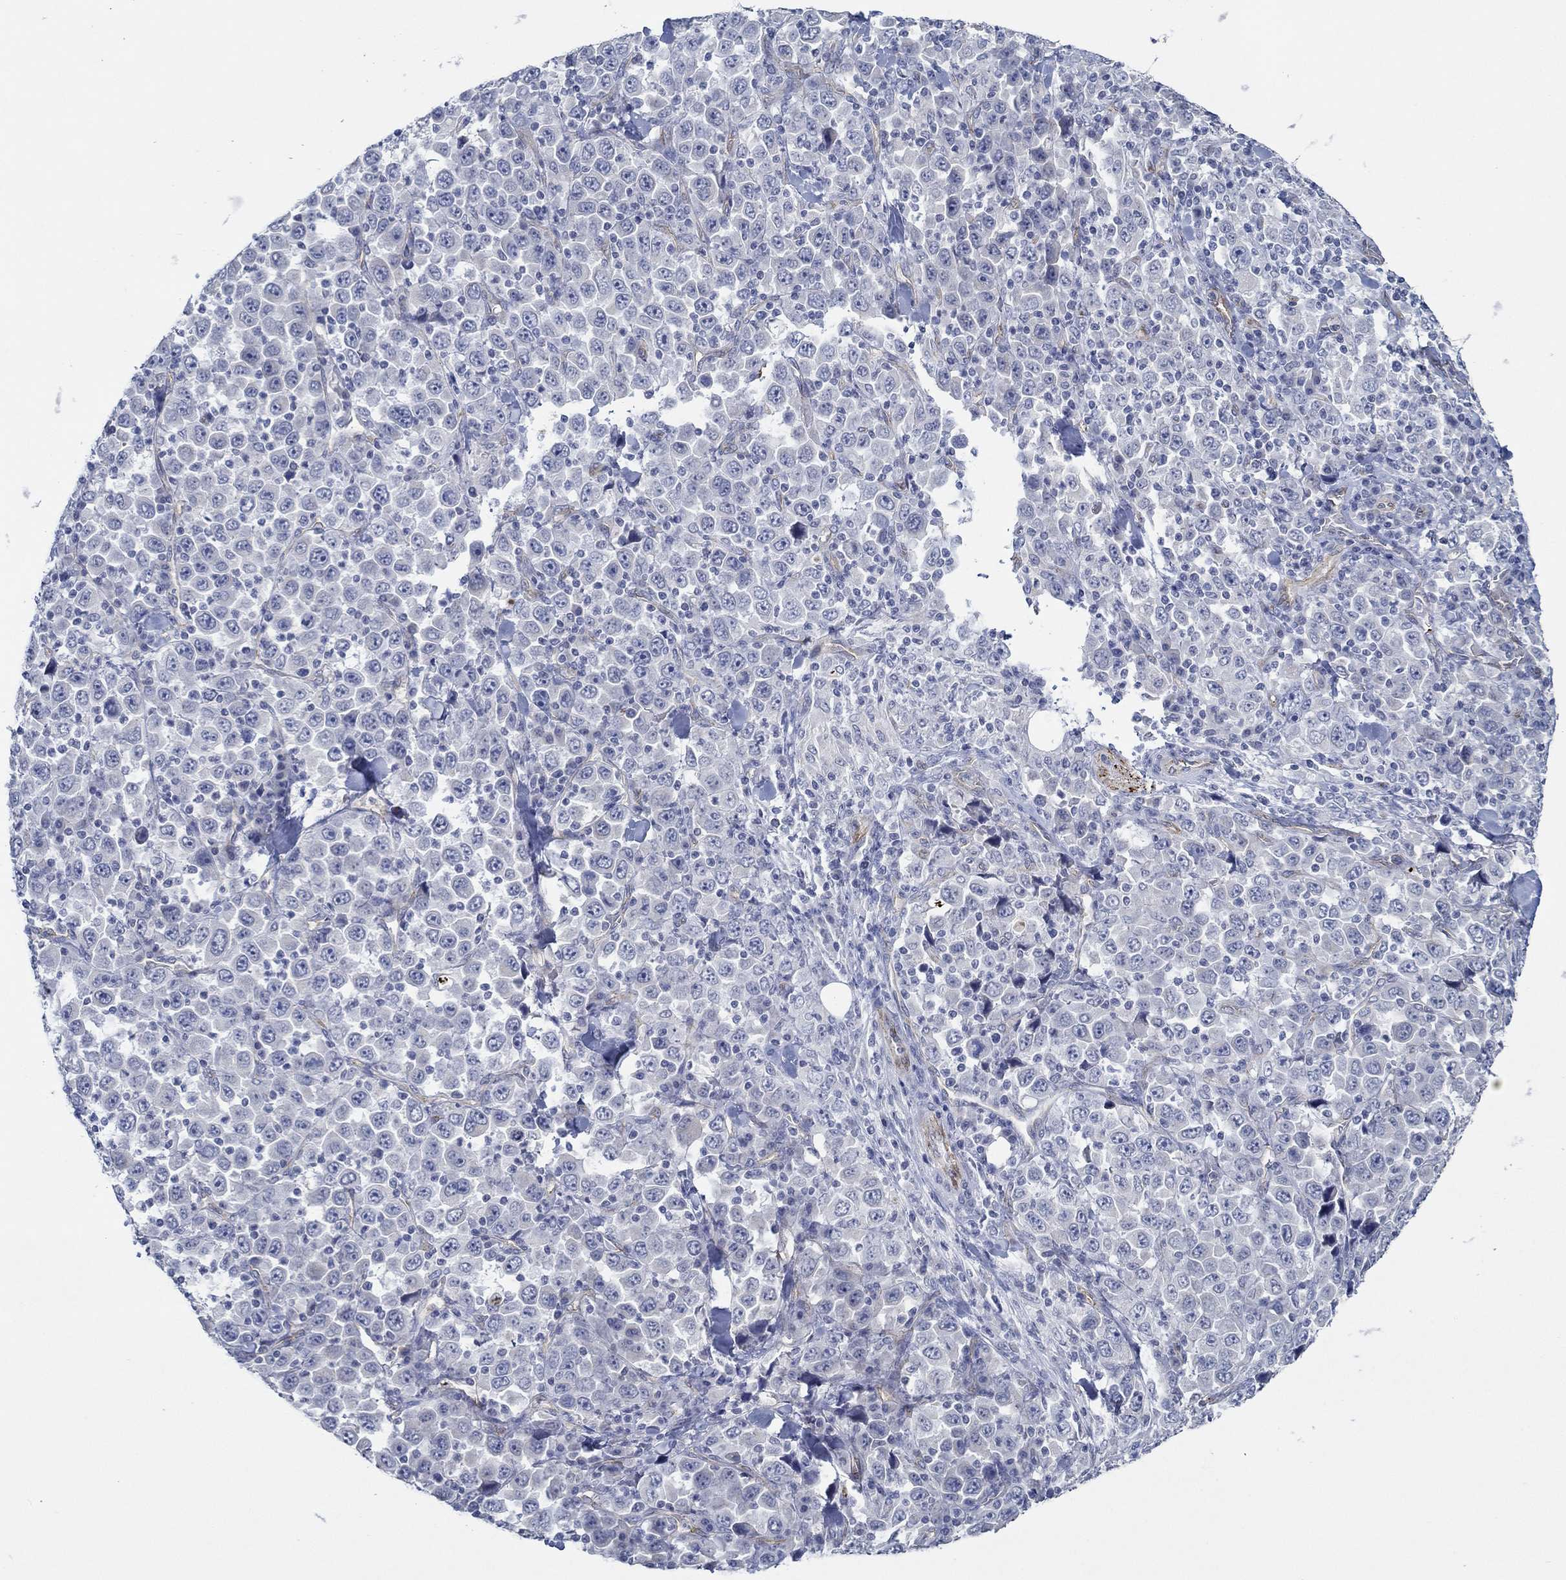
{"staining": {"intensity": "negative", "quantity": "none", "location": "none"}, "tissue": "stomach cancer", "cell_type": "Tumor cells", "image_type": "cancer", "snomed": [{"axis": "morphology", "description": "Normal tissue, NOS"}, {"axis": "morphology", "description": "Adenocarcinoma, NOS"}, {"axis": "topography", "description": "Stomach, upper"}, {"axis": "topography", "description": "Stomach"}], "caption": "Immunohistochemistry (IHC) image of stomach cancer (adenocarcinoma) stained for a protein (brown), which shows no staining in tumor cells.", "gene": "GJA5", "patient": {"sex": "male", "age": 59}}